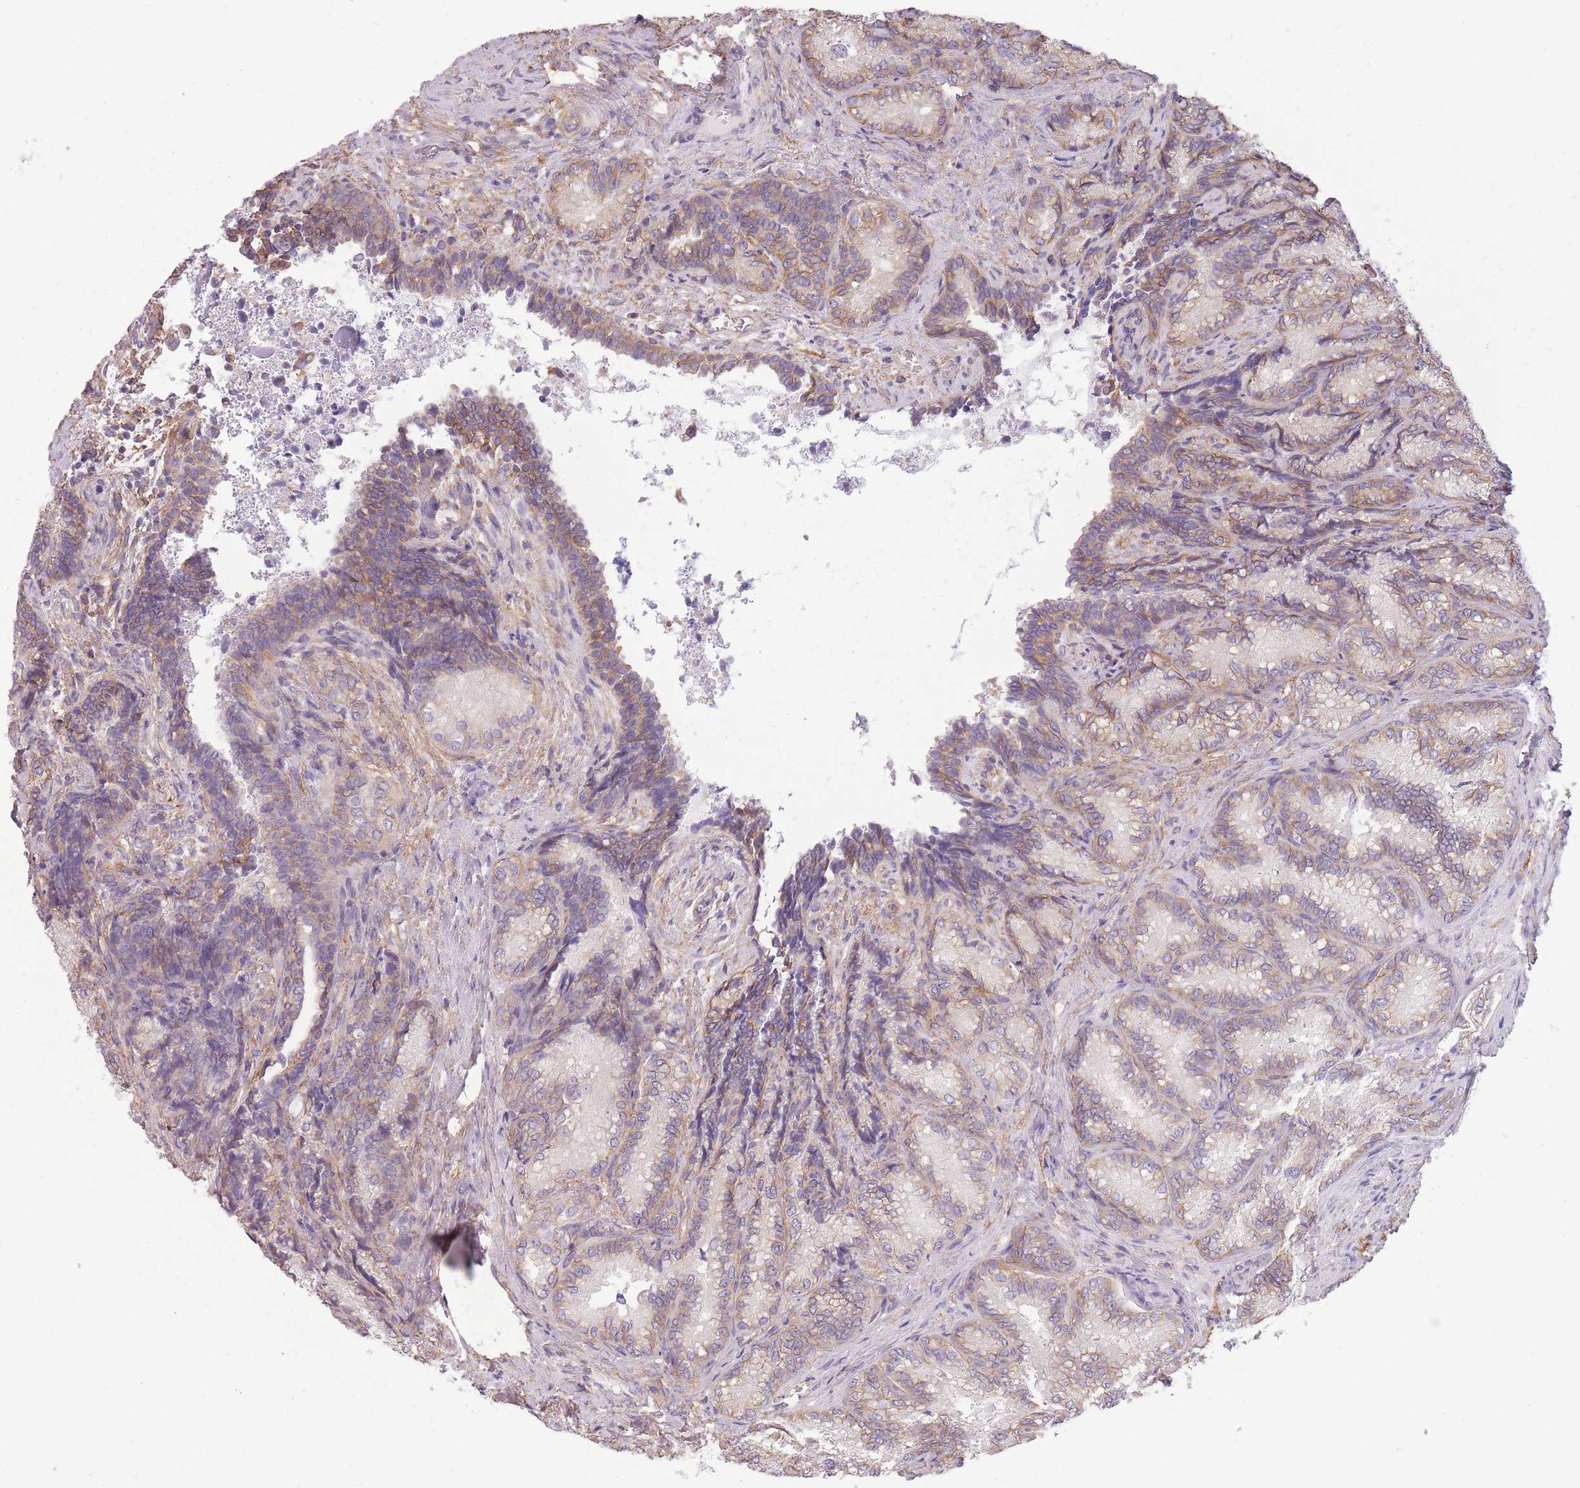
{"staining": {"intensity": "moderate", "quantity": "25%-75%", "location": "cytoplasmic/membranous"}, "tissue": "seminal vesicle", "cell_type": "Glandular cells", "image_type": "normal", "snomed": [{"axis": "morphology", "description": "Normal tissue, NOS"}, {"axis": "topography", "description": "Seminal veicle"}], "caption": "This image shows immunohistochemistry staining of benign seminal vesicle, with medium moderate cytoplasmic/membranous expression in approximately 25%-75% of glandular cells.", "gene": "ADD1", "patient": {"sex": "male", "age": 58}}